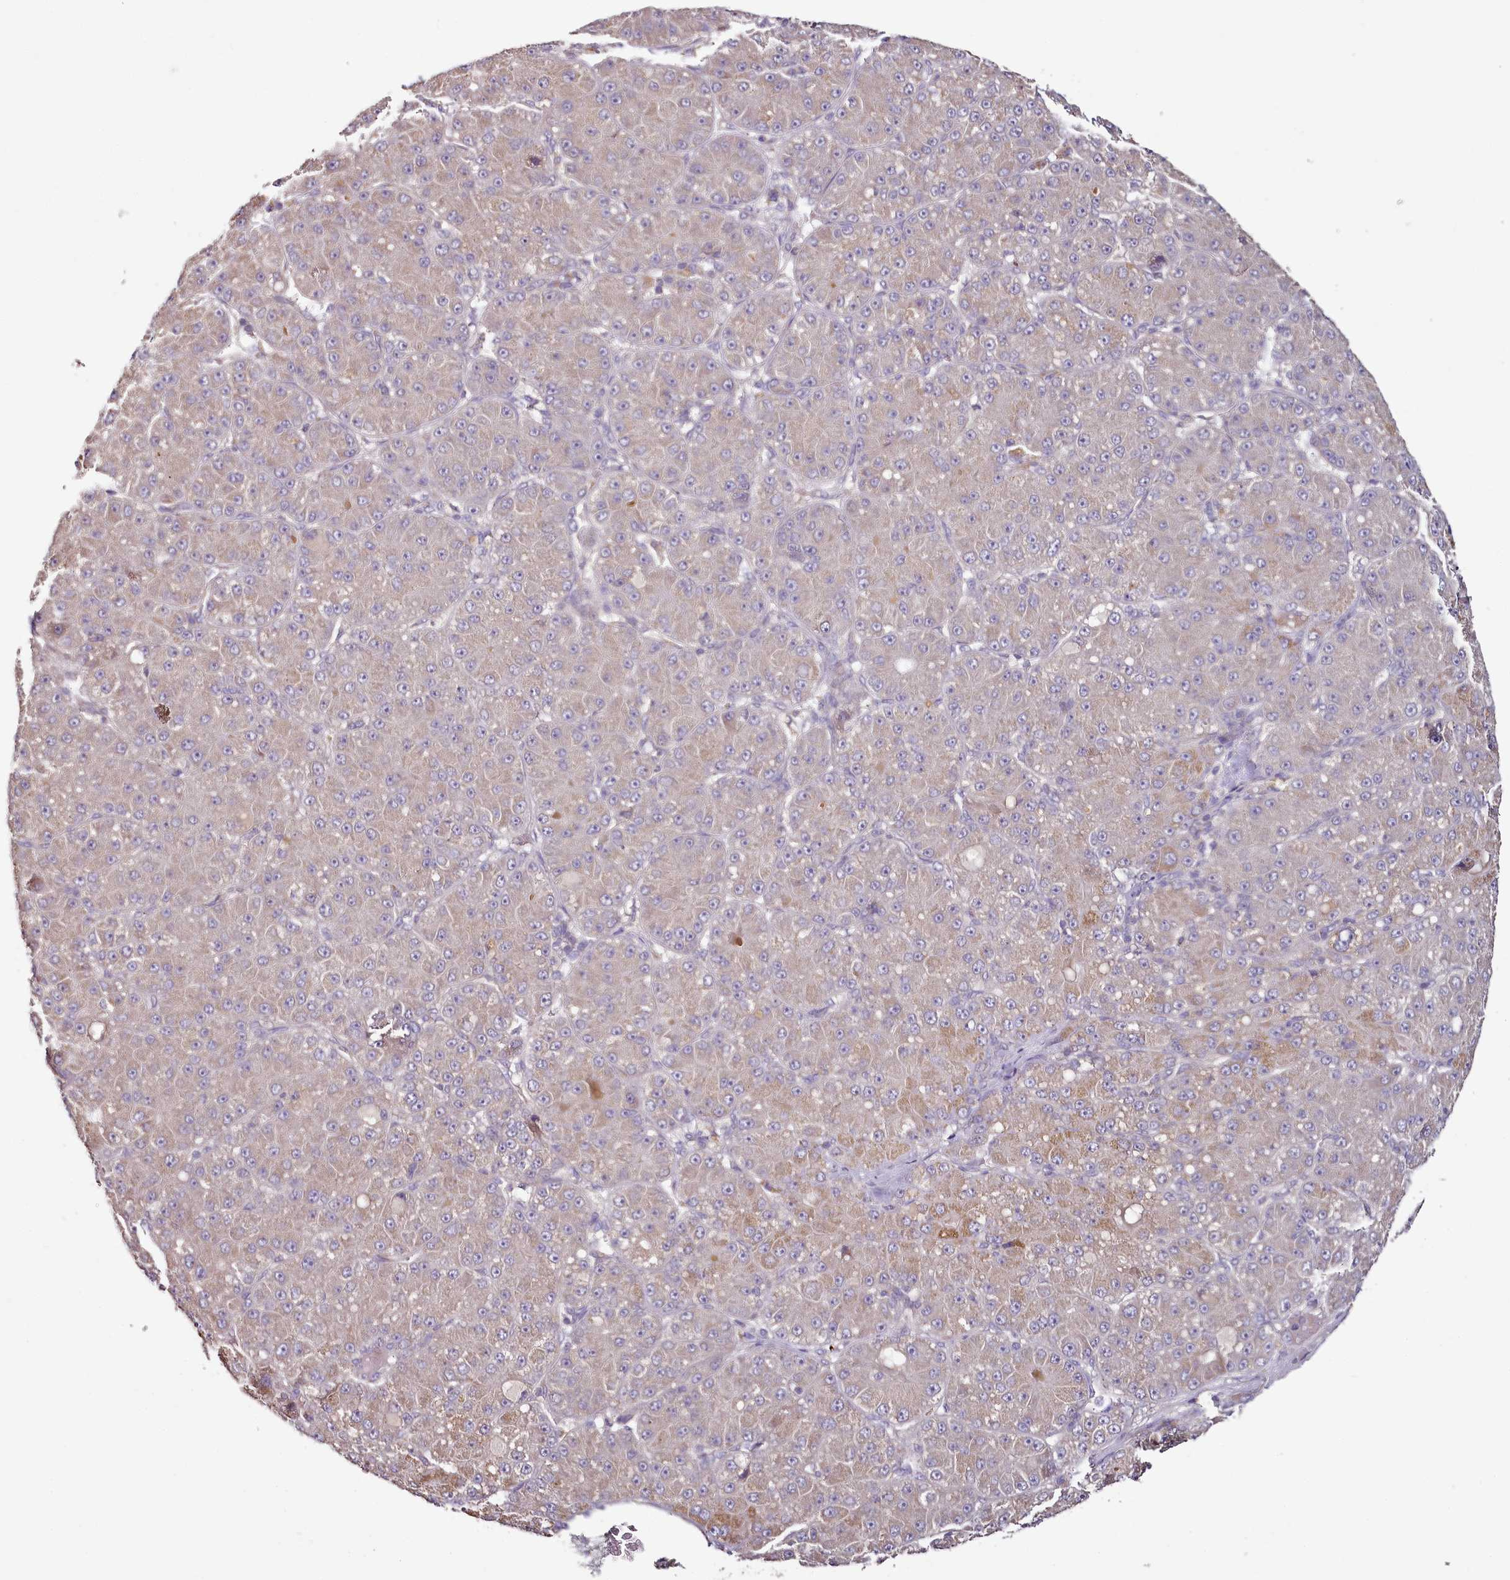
{"staining": {"intensity": "weak", "quantity": ">75%", "location": "cytoplasmic/membranous"}, "tissue": "liver cancer", "cell_type": "Tumor cells", "image_type": "cancer", "snomed": [{"axis": "morphology", "description": "Carcinoma, Hepatocellular, NOS"}, {"axis": "topography", "description": "Liver"}], "caption": "Liver hepatocellular carcinoma stained with immunohistochemistry (IHC) displays weak cytoplasmic/membranous staining in about >75% of tumor cells.", "gene": "ACSS1", "patient": {"sex": "male", "age": 67}}